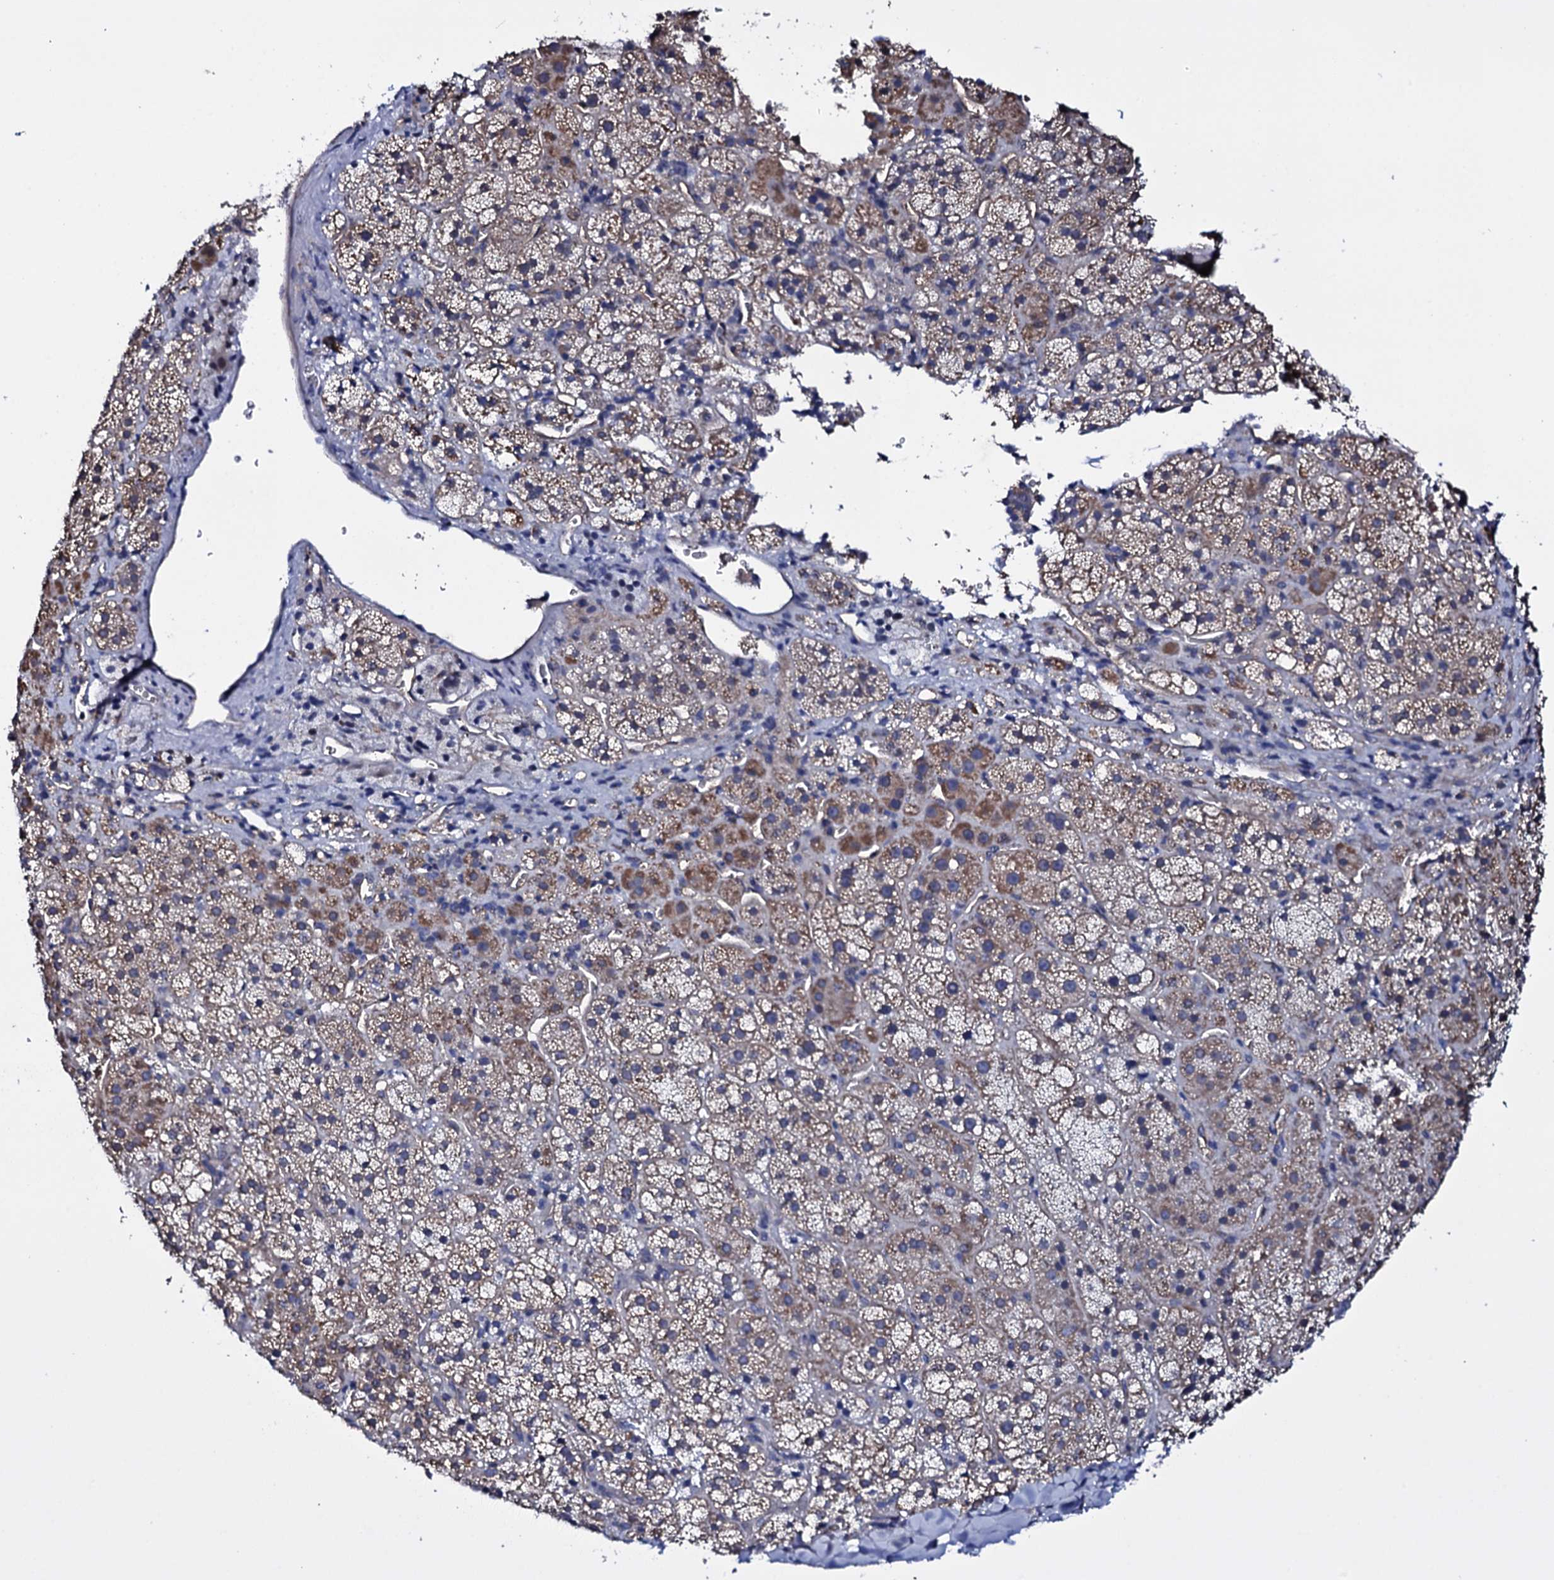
{"staining": {"intensity": "moderate", "quantity": "<25%", "location": "cytoplasmic/membranous"}, "tissue": "adrenal gland", "cell_type": "Glandular cells", "image_type": "normal", "snomed": [{"axis": "morphology", "description": "Normal tissue, NOS"}, {"axis": "topography", "description": "Adrenal gland"}], "caption": "Glandular cells exhibit low levels of moderate cytoplasmic/membranous expression in about <25% of cells in benign adrenal gland. (brown staining indicates protein expression, while blue staining denotes nuclei).", "gene": "GAREM1", "patient": {"sex": "female", "age": 44}}